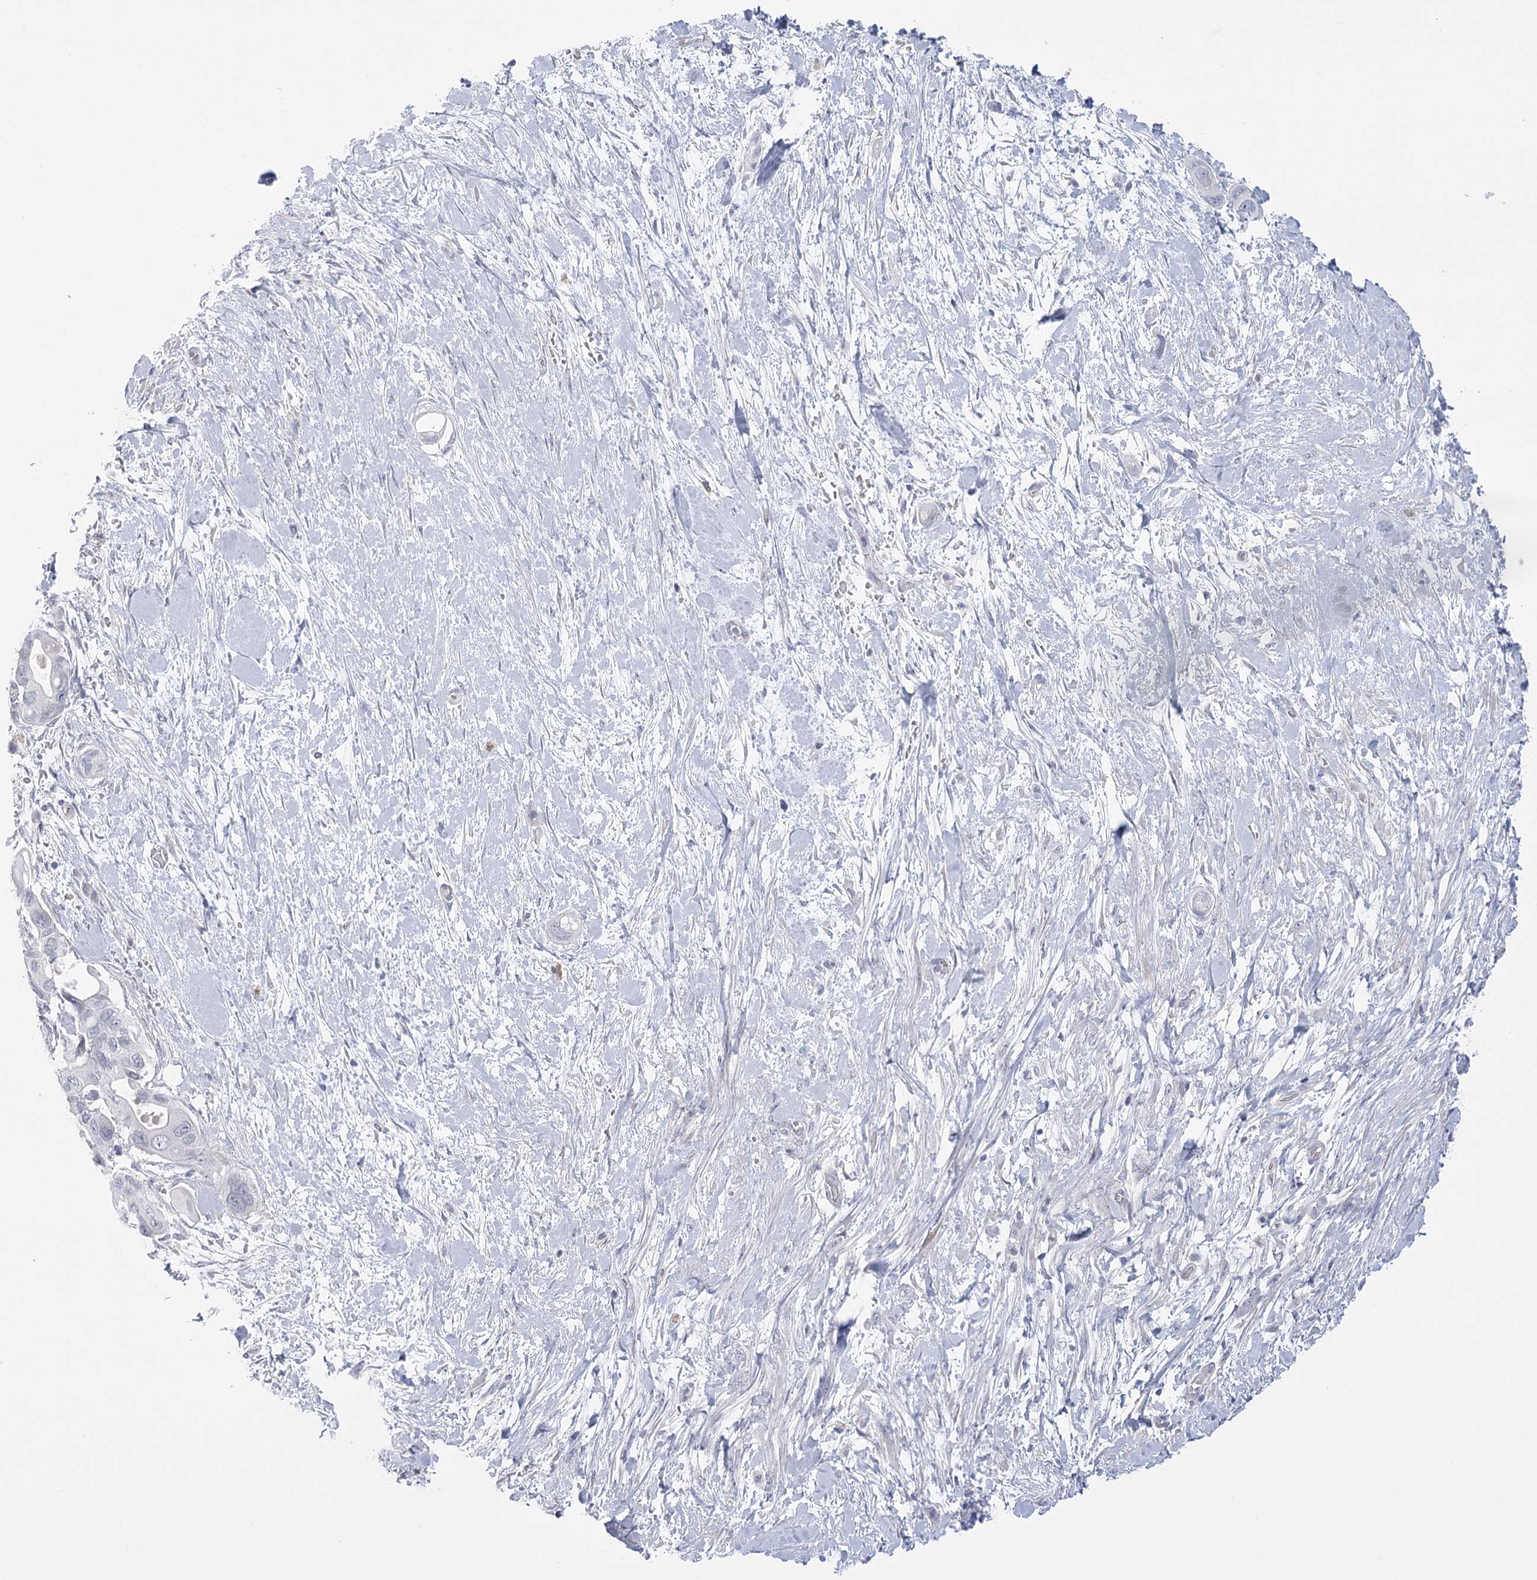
{"staining": {"intensity": "negative", "quantity": "none", "location": "none"}, "tissue": "pancreatic cancer", "cell_type": "Tumor cells", "image_type": "cancer", "snomed": [{"axis": "morphology", "description": "Adenocarcinoma, NOS"}, {"axis": "topography", "description": "Pancreas"}], "caption": "A high-resolution micrograph shows immunohistochemistry staining of adenocarcinoma (pancreatic), which displays no significant positivity in tumor cells.", "gene": "FAM76B", "patient": {"sex": "male", "age": 68}}